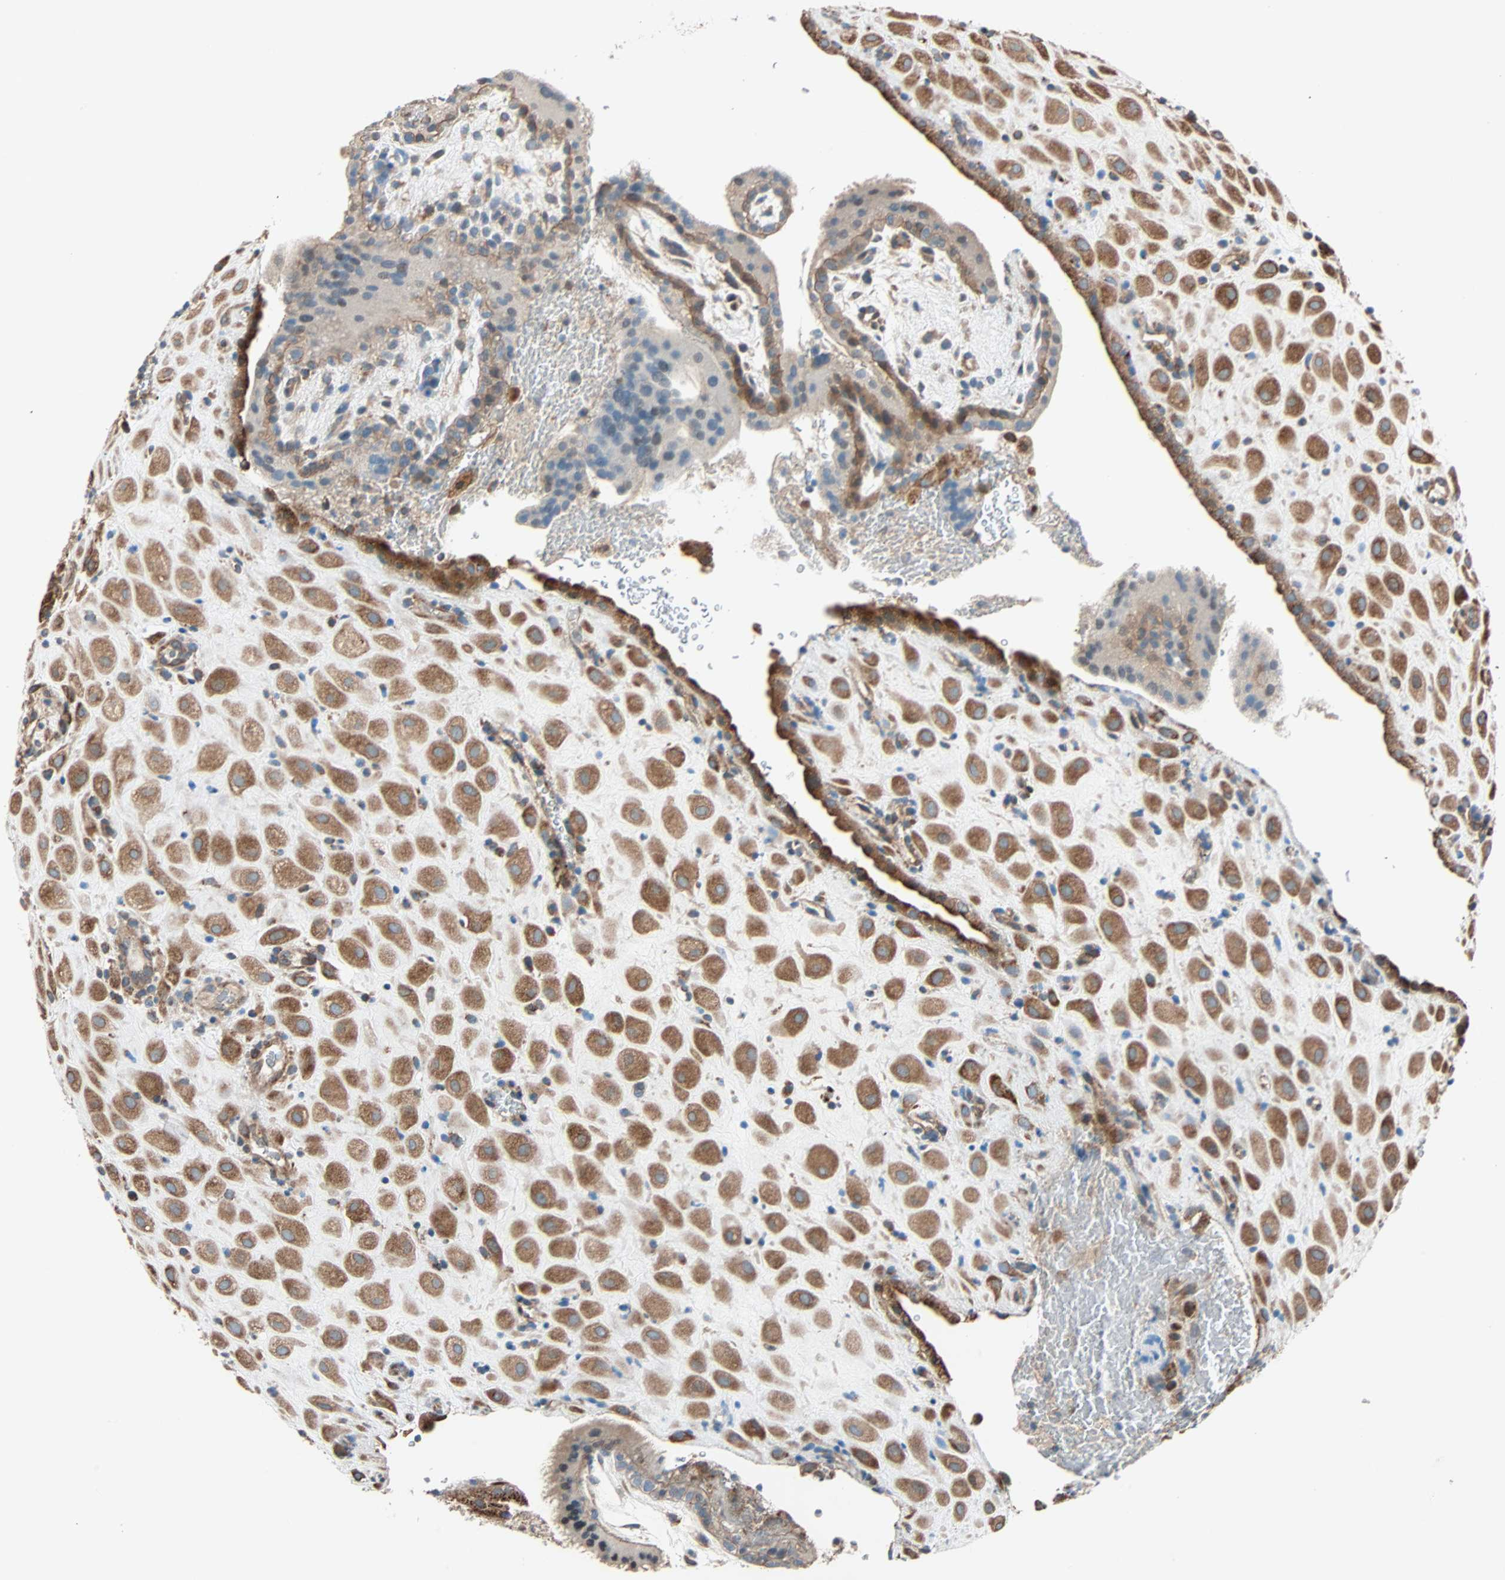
{"staining": {"intensity": "moderate", "quantity": ">75%", "location": "cytoplasmic/membranous"}, "tissue": "placenta", "cell_type": "Decidual cells", "image_type": "normal", "snomed": [{"axis": "morphology", "description": "Normal tissue, NOS"}, {"axis": "topography", "description": "Placenta"}], "caption": "A photomicrograph of human placenta stained for a protein displays moderate cytoplasmic/membranous brown staining in decidual cells.", "gene": "PHYH", "patient": {"sex": "female", "age": 19}}